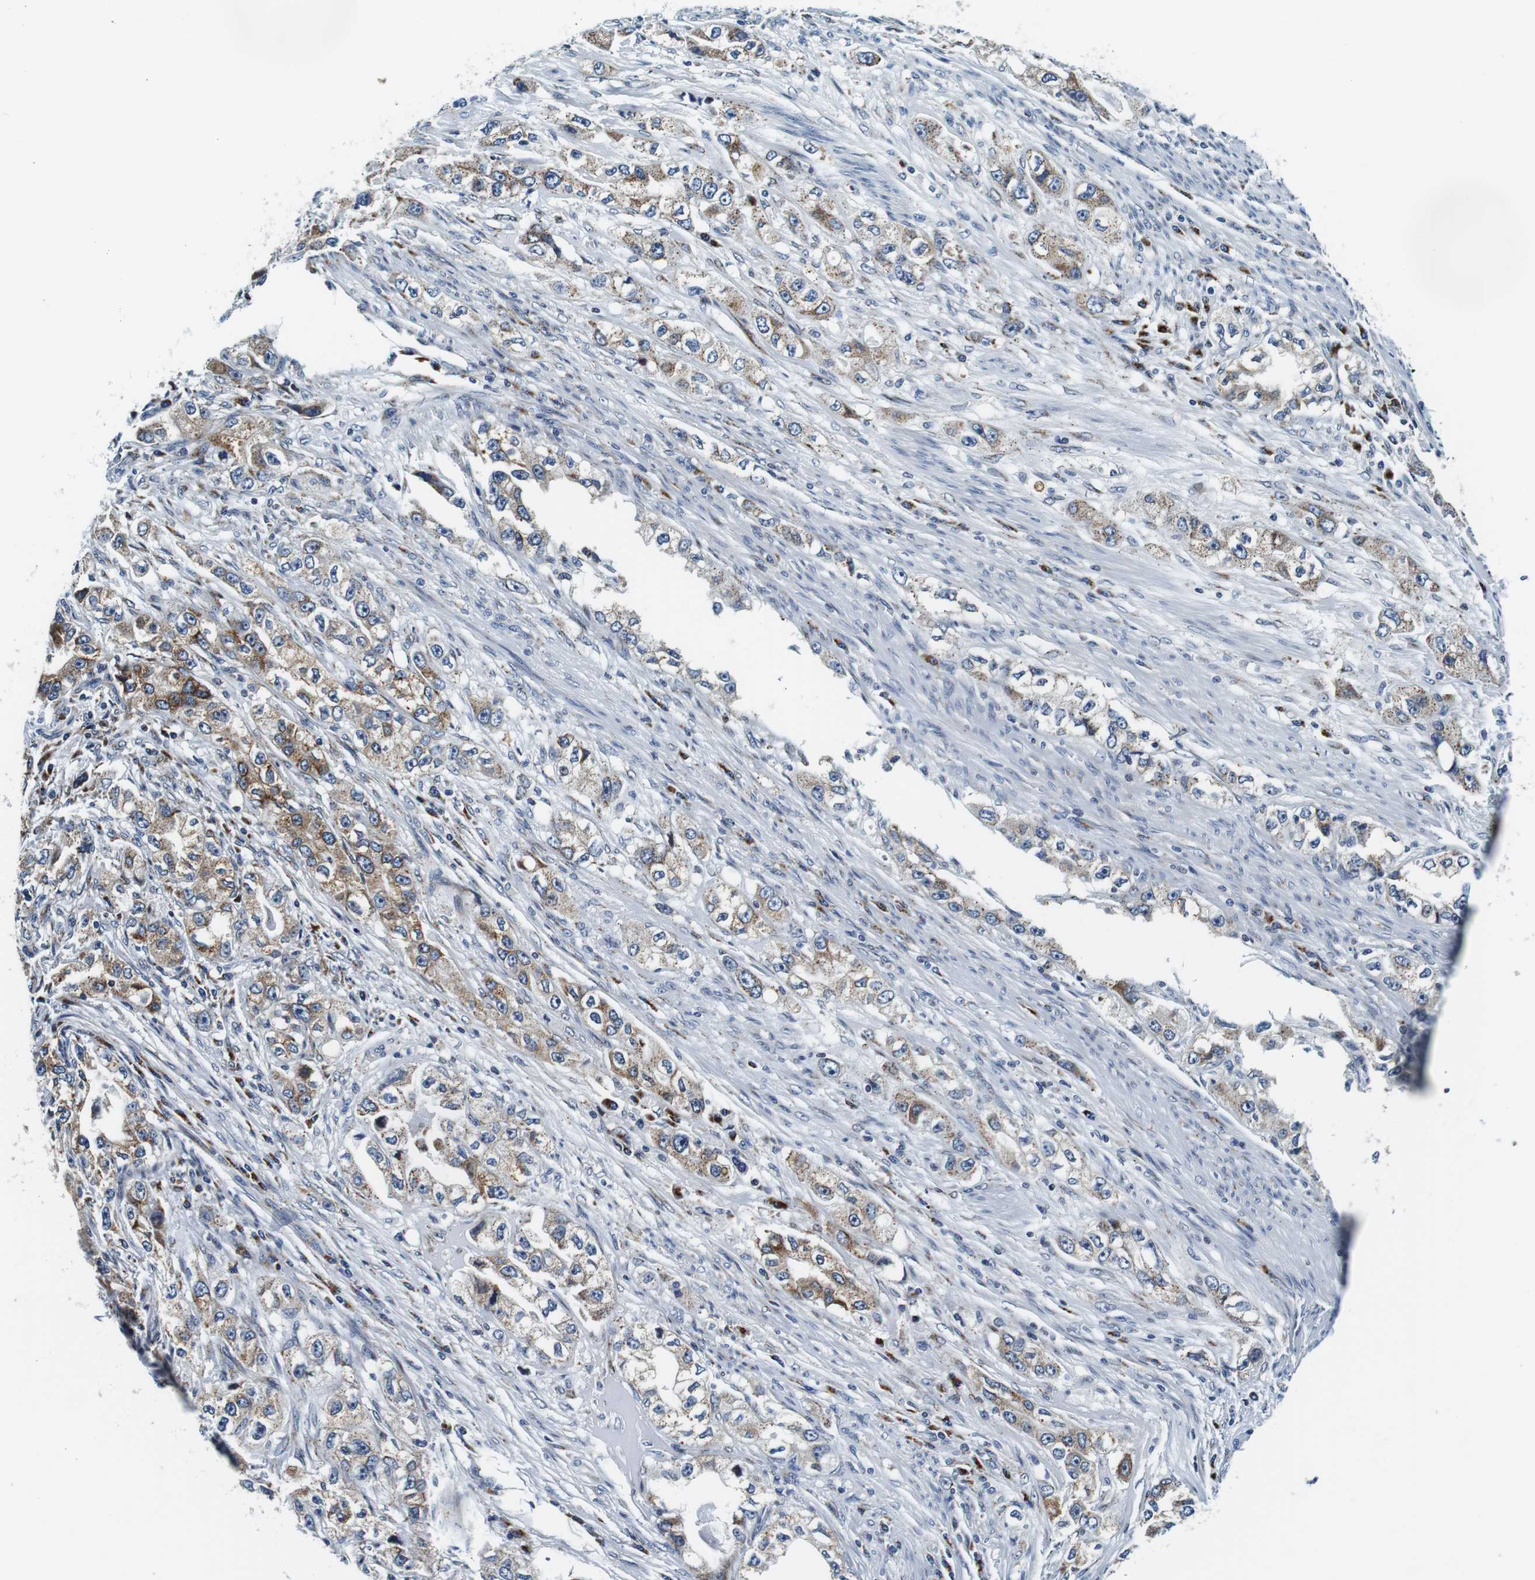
{"staining": {"intensity": "moderate", "quantity": ">75%", "location": "cytoplasmic/membranous"}, "tissue": "stomach cancer", "cell_type": "Tumor cells", "image_type": "cancer", "snomed": [{"axis": "morphology", "description": "Adenocarcinoma, NOS"}, {"axis": "topography", "description": "Stomach, lower"}], "caption": "Human stomach cancer (adenocarcinoma) stained for a protein (brown) displays moderate cytoplasmic/membranous positive staining in approximately >75% of tumor cells.", "gene": "FAR2", "patient": {"sex": "female", "age": 93}}